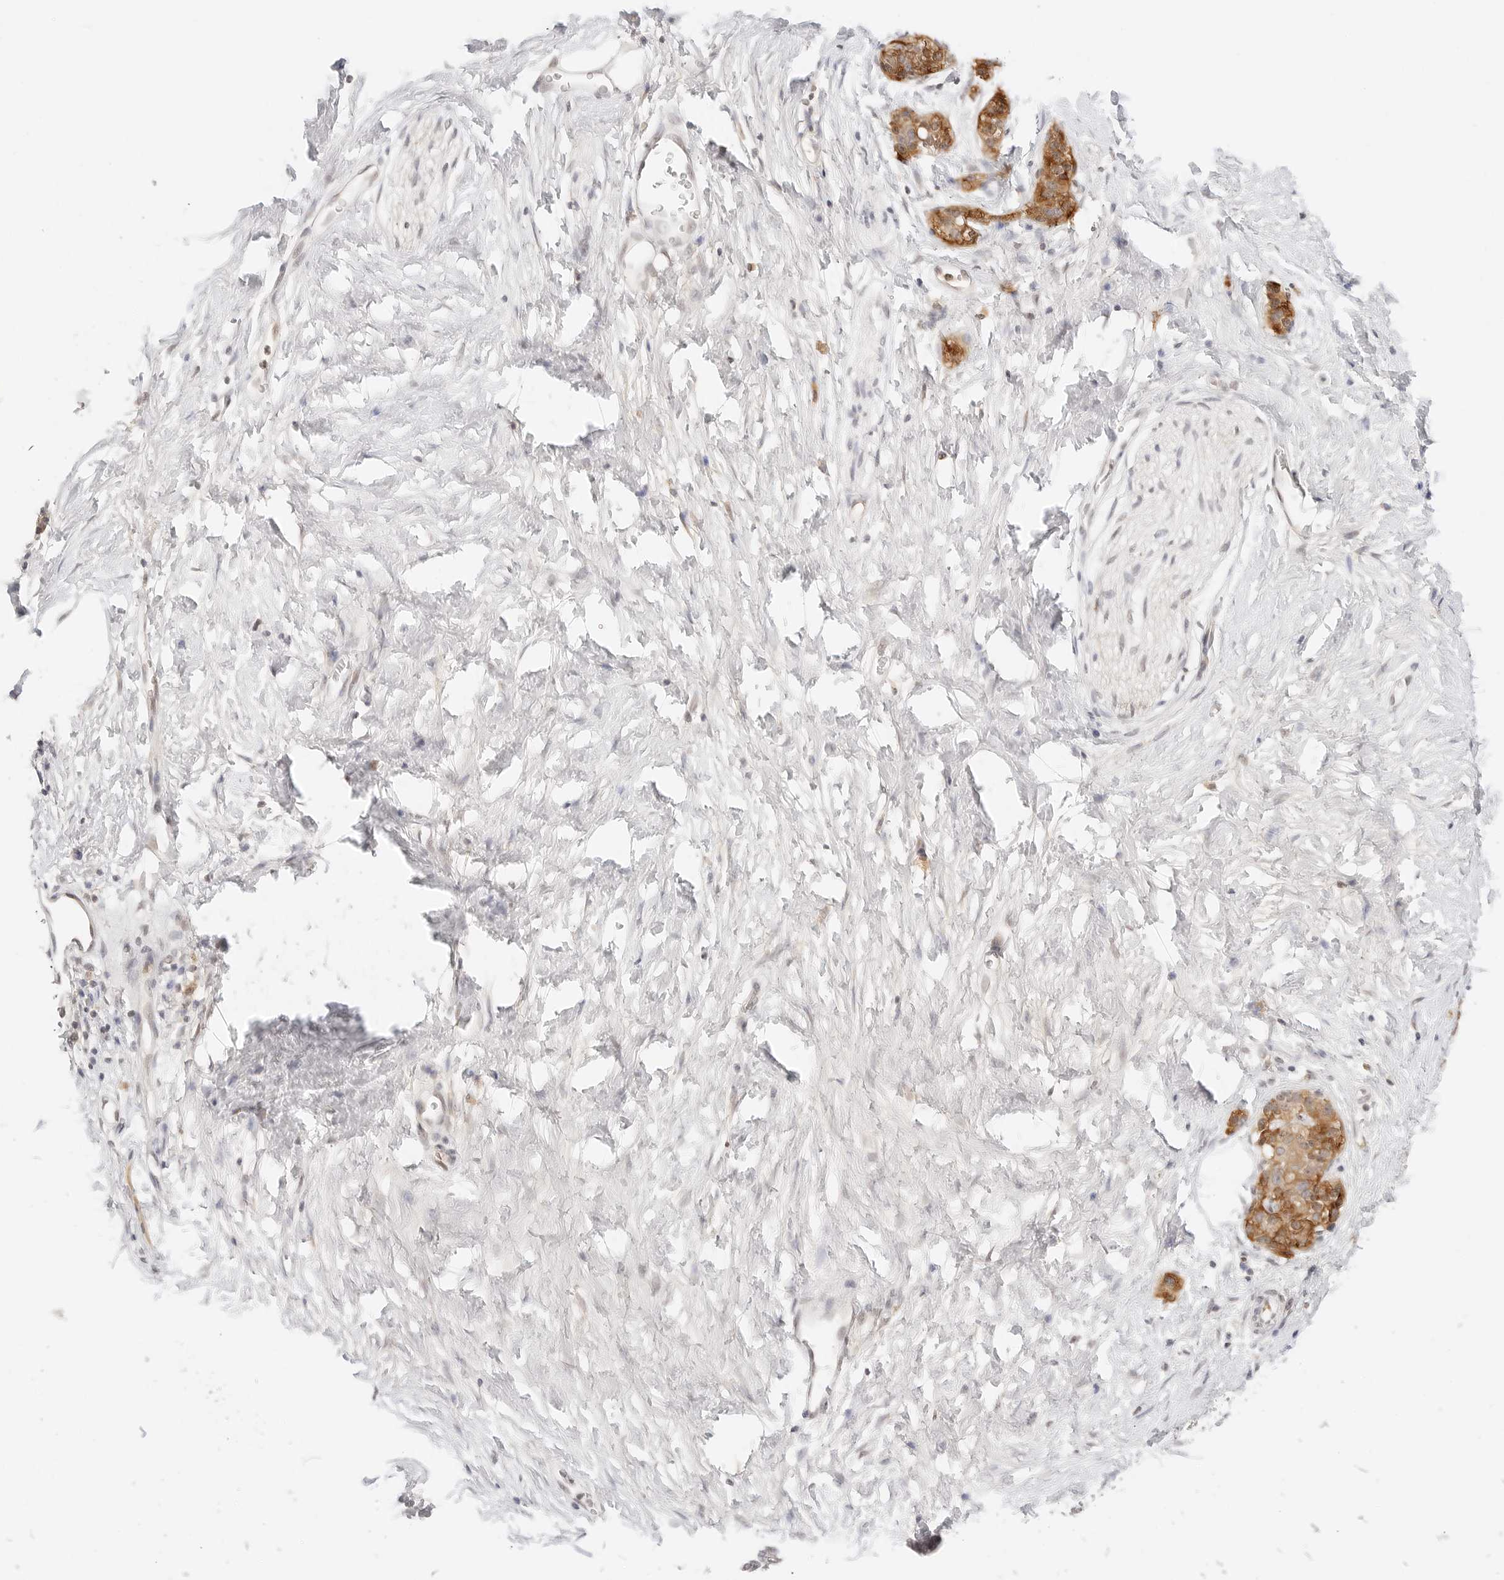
{"staining": {"intensity": "moderate", "quantity": ">75%", "location": "cytoplasmic/membranous"}, "tissue": "pancreatic cancer", "cell_type": "Tumor cells", "image_type": "cancer", "snomed": [{"axis": "morphology", "description": "Adenocarcinoma, NOS"}, {"axis": "topography", "description": "Pancreas"}], "caption": "High-power microscopy captured an immunohistochemistry photomicrograph of pancreatic cancer, revealing moderate cytoplasmic/membranous expression in about >75% of tumor cells.", "gene": "SEPTIN4", "patient": {"sex": "male", "age": 50}}